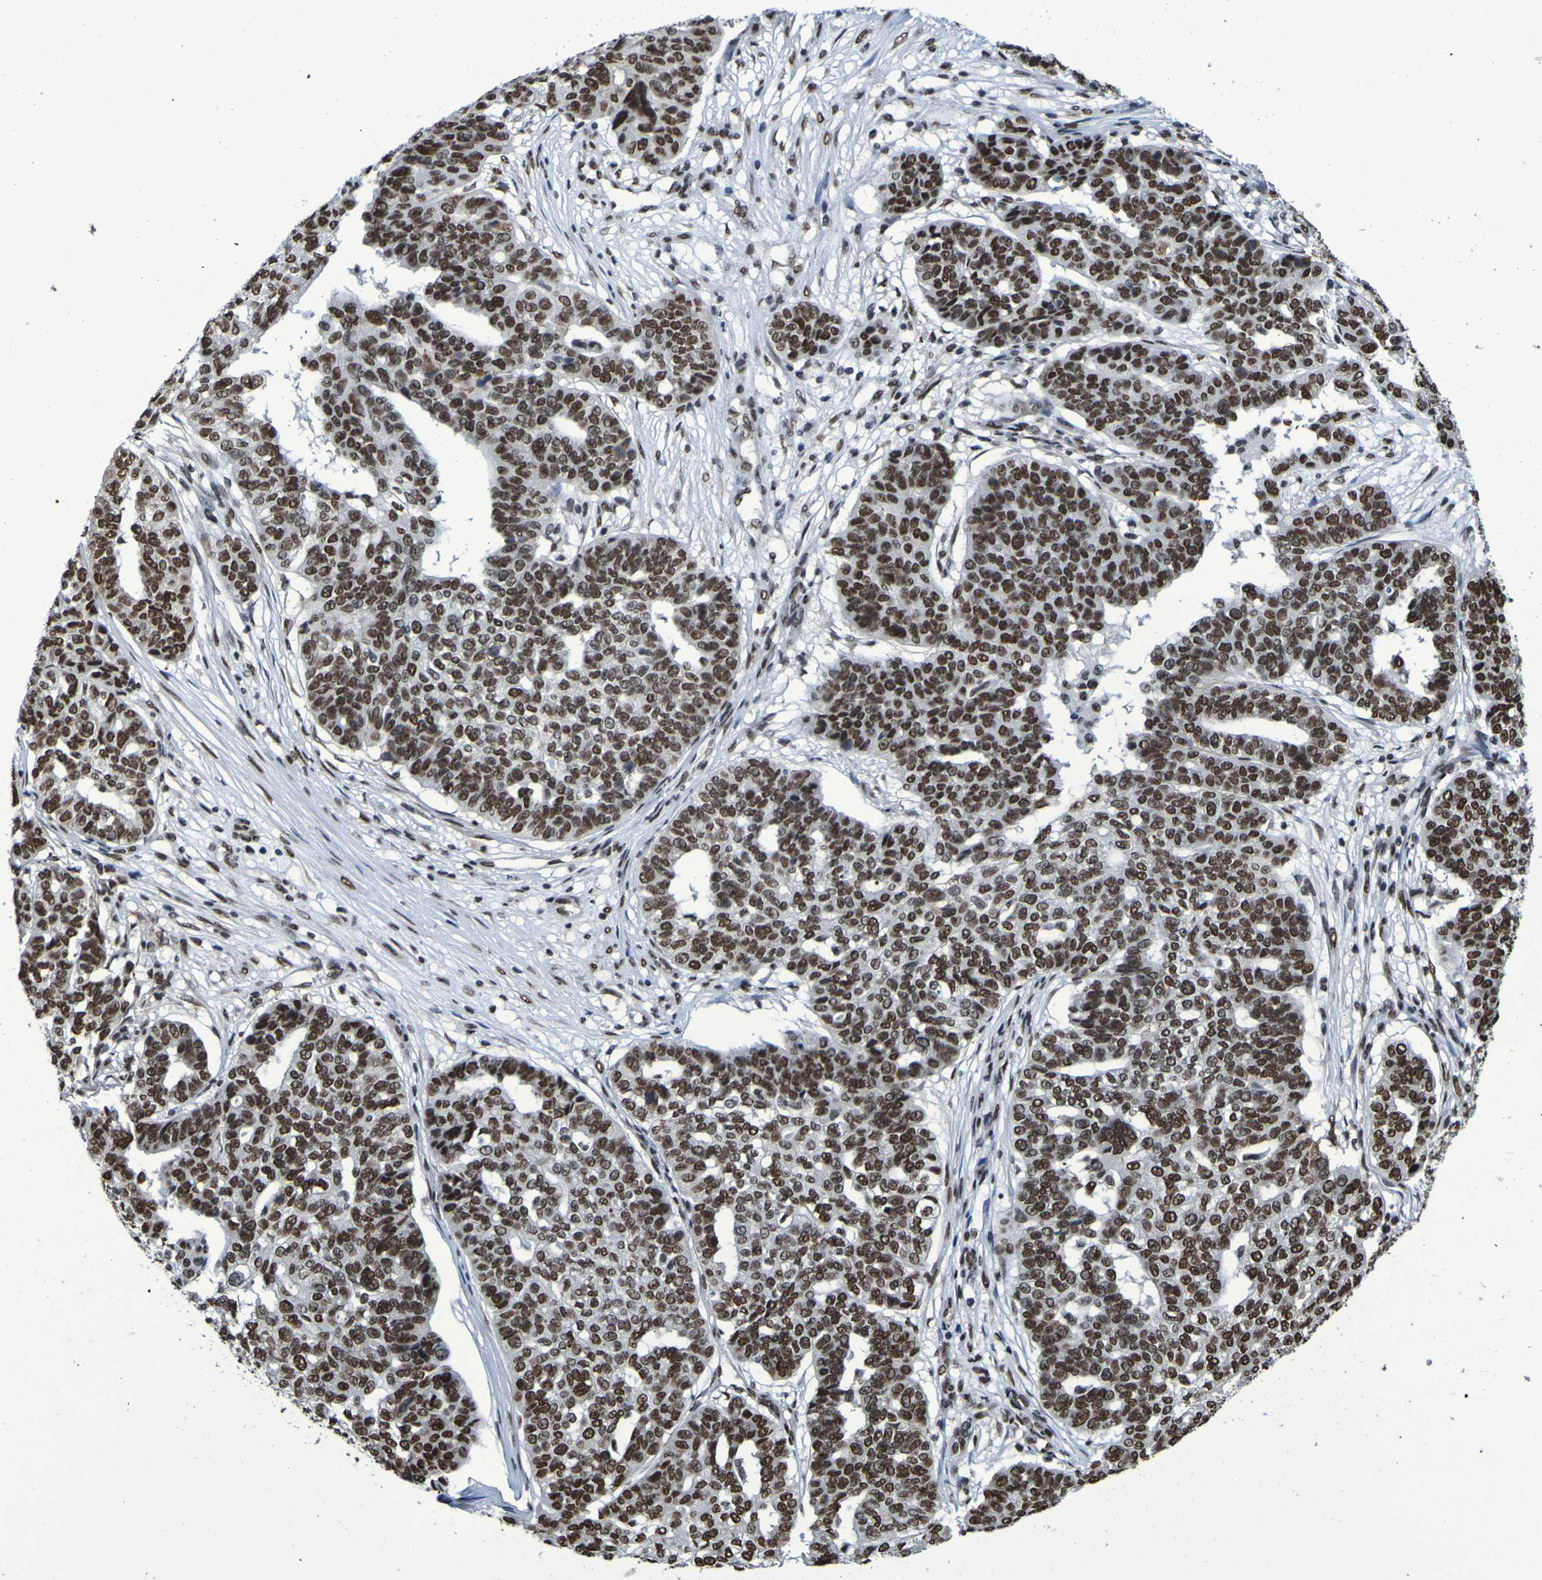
{"staining": {"intensity": "strong", "quantity": ">75%", "location": "nuclear"}, "tissue": "ovarian cancer", "cell_type": "Tumor cells", "image_type": "cancer", "snomed": [{"axis": "morphology", "description": "Cystadenocarcinoma, serous, NOS"}, {"axis": "topography", "description": "Ovary"}], "caption": "Serous cystadenocarcinoma (ovarian) stained for a protein exhibits strong nuclear positivity in tumor cells.", "gene": "HNRNPR", "patient": {"sex": "female", "age": 59}}